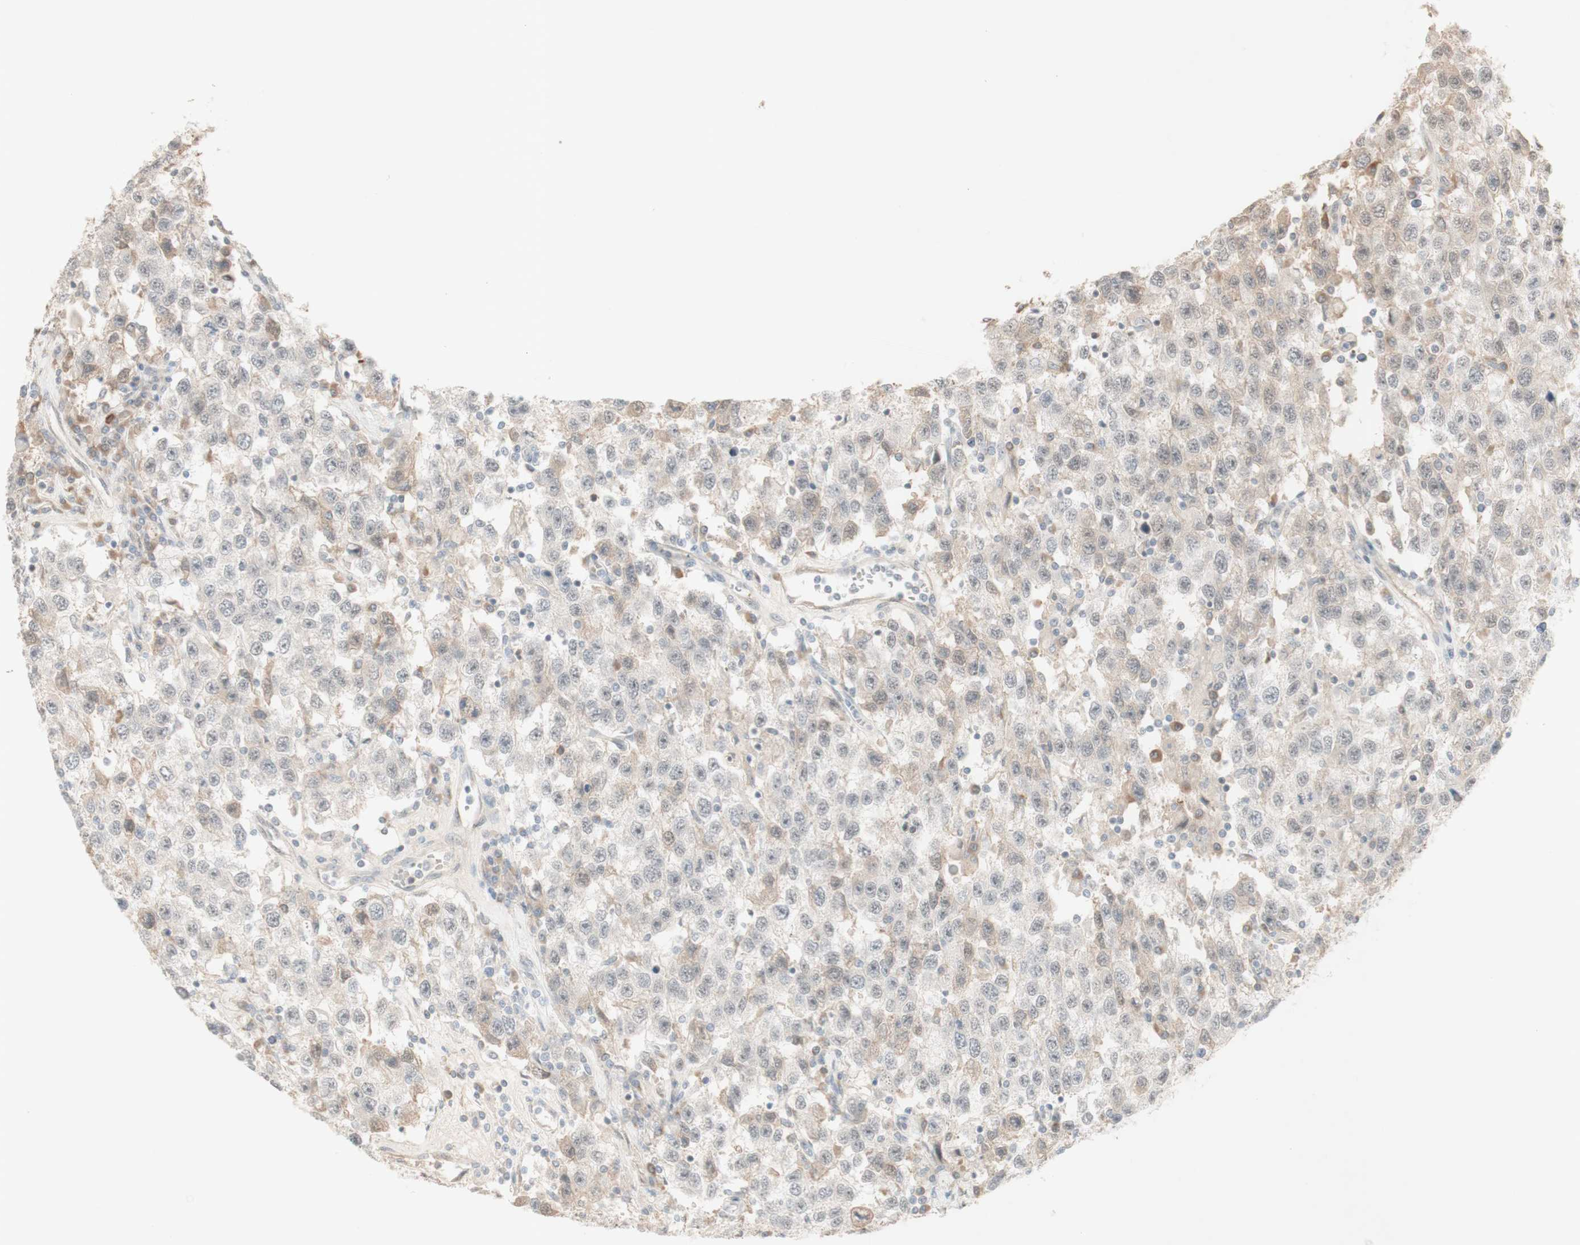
{"staining": {"intensity": "weak", "quantity": "<25%", "location": "cytoplasmic/membranous"}, "tissue": "testis cancer", "cell_type": "Tumor cells", "image_type": "cancer", "snomed": [{"axis": "morphology", "description": "Seminoma, NOS"}, {"axis": "topography", "description": "Testis"}], "caption": "There is no significant expression in tumor cells of testis seminoma.", "gene": "PLCD4", "patient": {"sex": "male", "age": 41}}